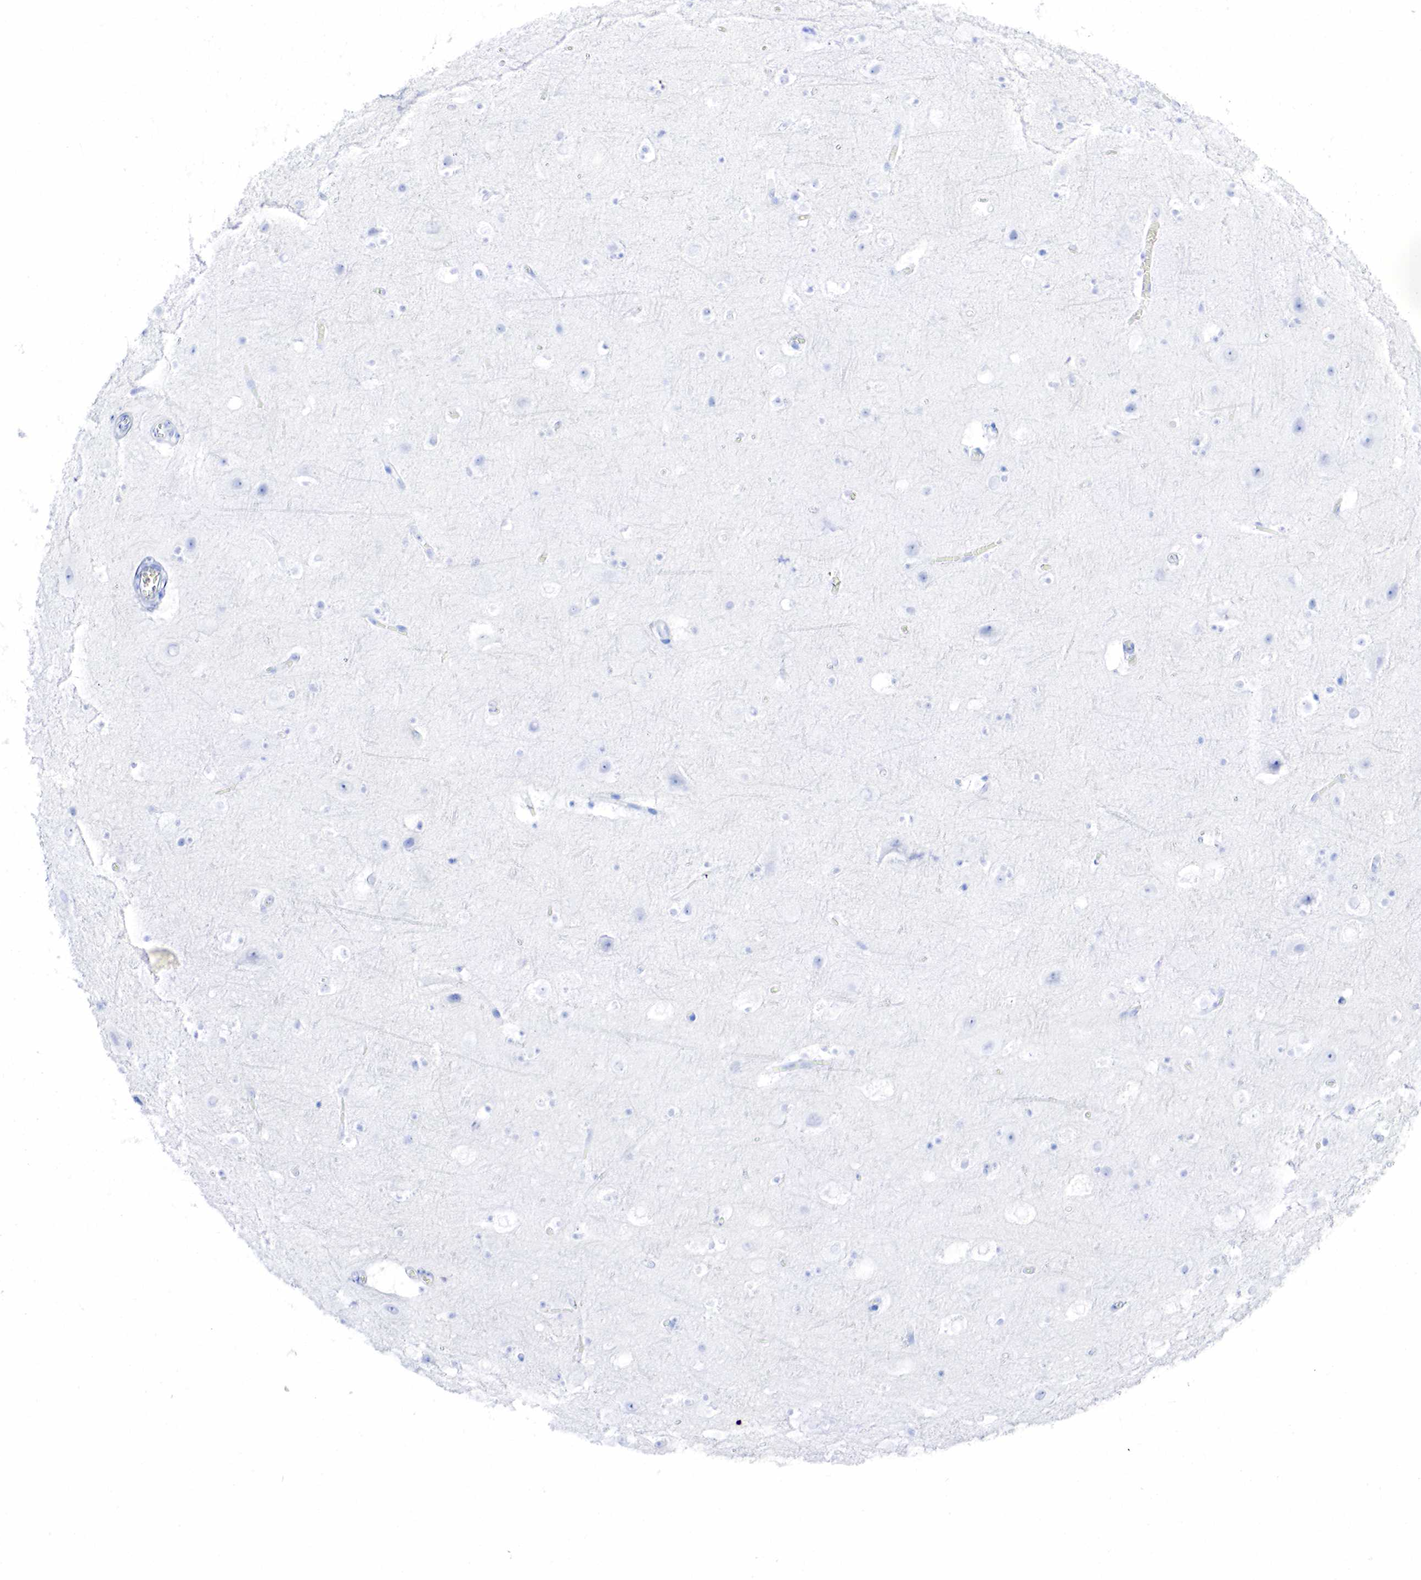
{"staining": {"intensity": "negative", "quantity": "none", "location": "none"}, "tissue": "cerebral cortex", "cell_type": "Endothelial cells", "image_type": "normal", "snomed": [{"axis": "morphology", "description": "Normal tissue, NOS"}, {"axis": "topography", "description": "Cerebral cortex"}], "caption": "The immunohistochemistry (IHC) micrograph has no significant staining in endothelial cells of cerebral cortex. Brightfield microscopy of immunohistochemistry stained with DAB (brown) and hematoxylin (blue), captured at high magnification.", "gene": "INHA", "patient": {"sex": "male", "age": 45}}